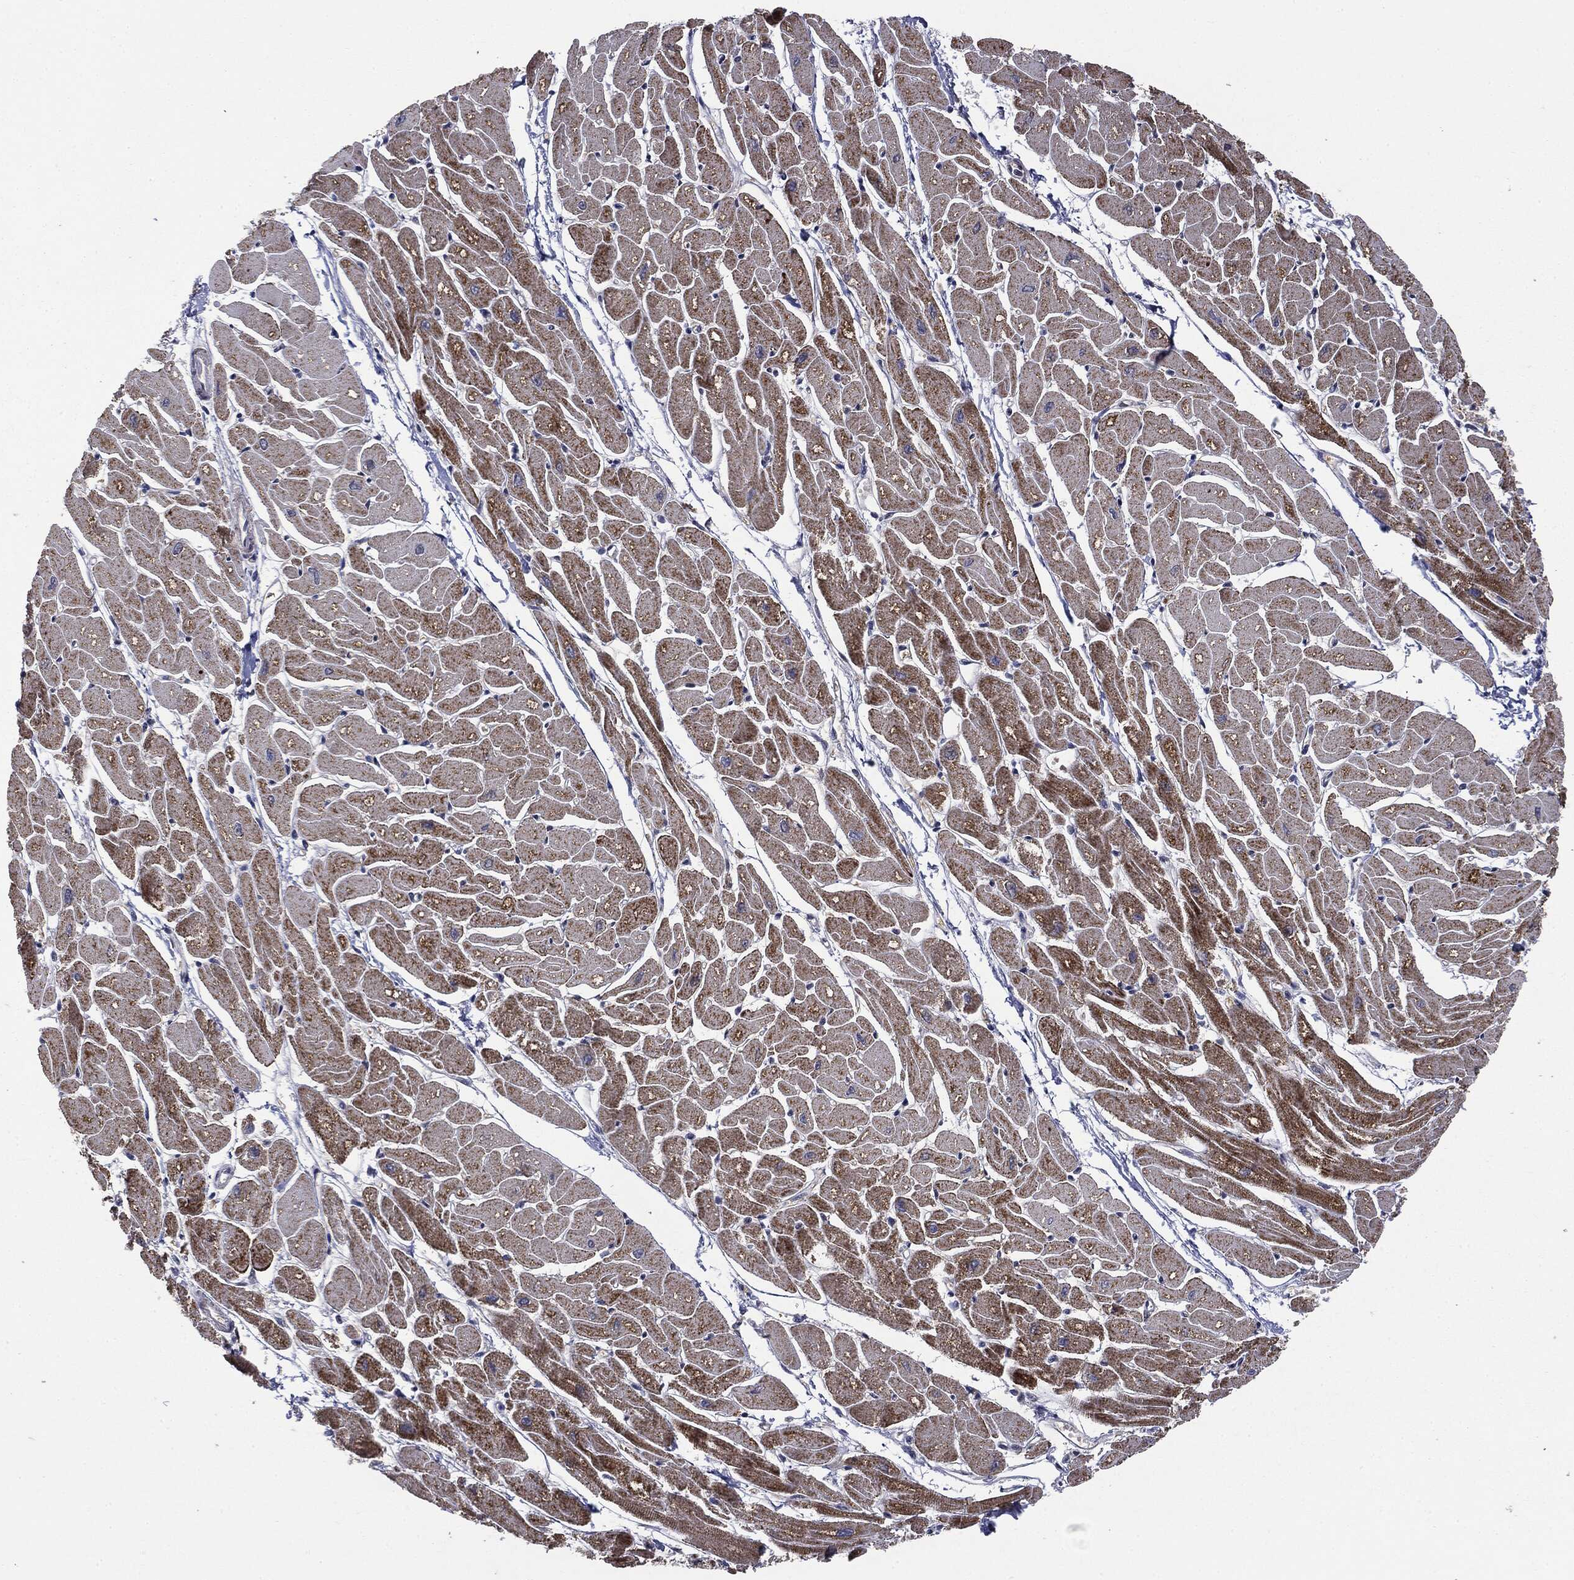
{"staining": {"intensity": "strong", "quantity": "25%-75%", "location": "cytoplasmic/membranous"}, "tissue": "heart muscle", "cell_type": "Cardiomyocytes", "image_type": "normal", "snomed": [{"axis": "morphology", "description": "Normal tissue, NOS"}, {"axis": "topography", "description": "Heart"}], "caption": "A high-resolution photomicrograph shows IHC staining of benign heart muscle, which exhibits strong cytoplasmic/membranous positivity in approximately 25%-75% of cardiomyocytes.", "gene": "PTPA", "patient": {"sex": "male", "age": 57}}